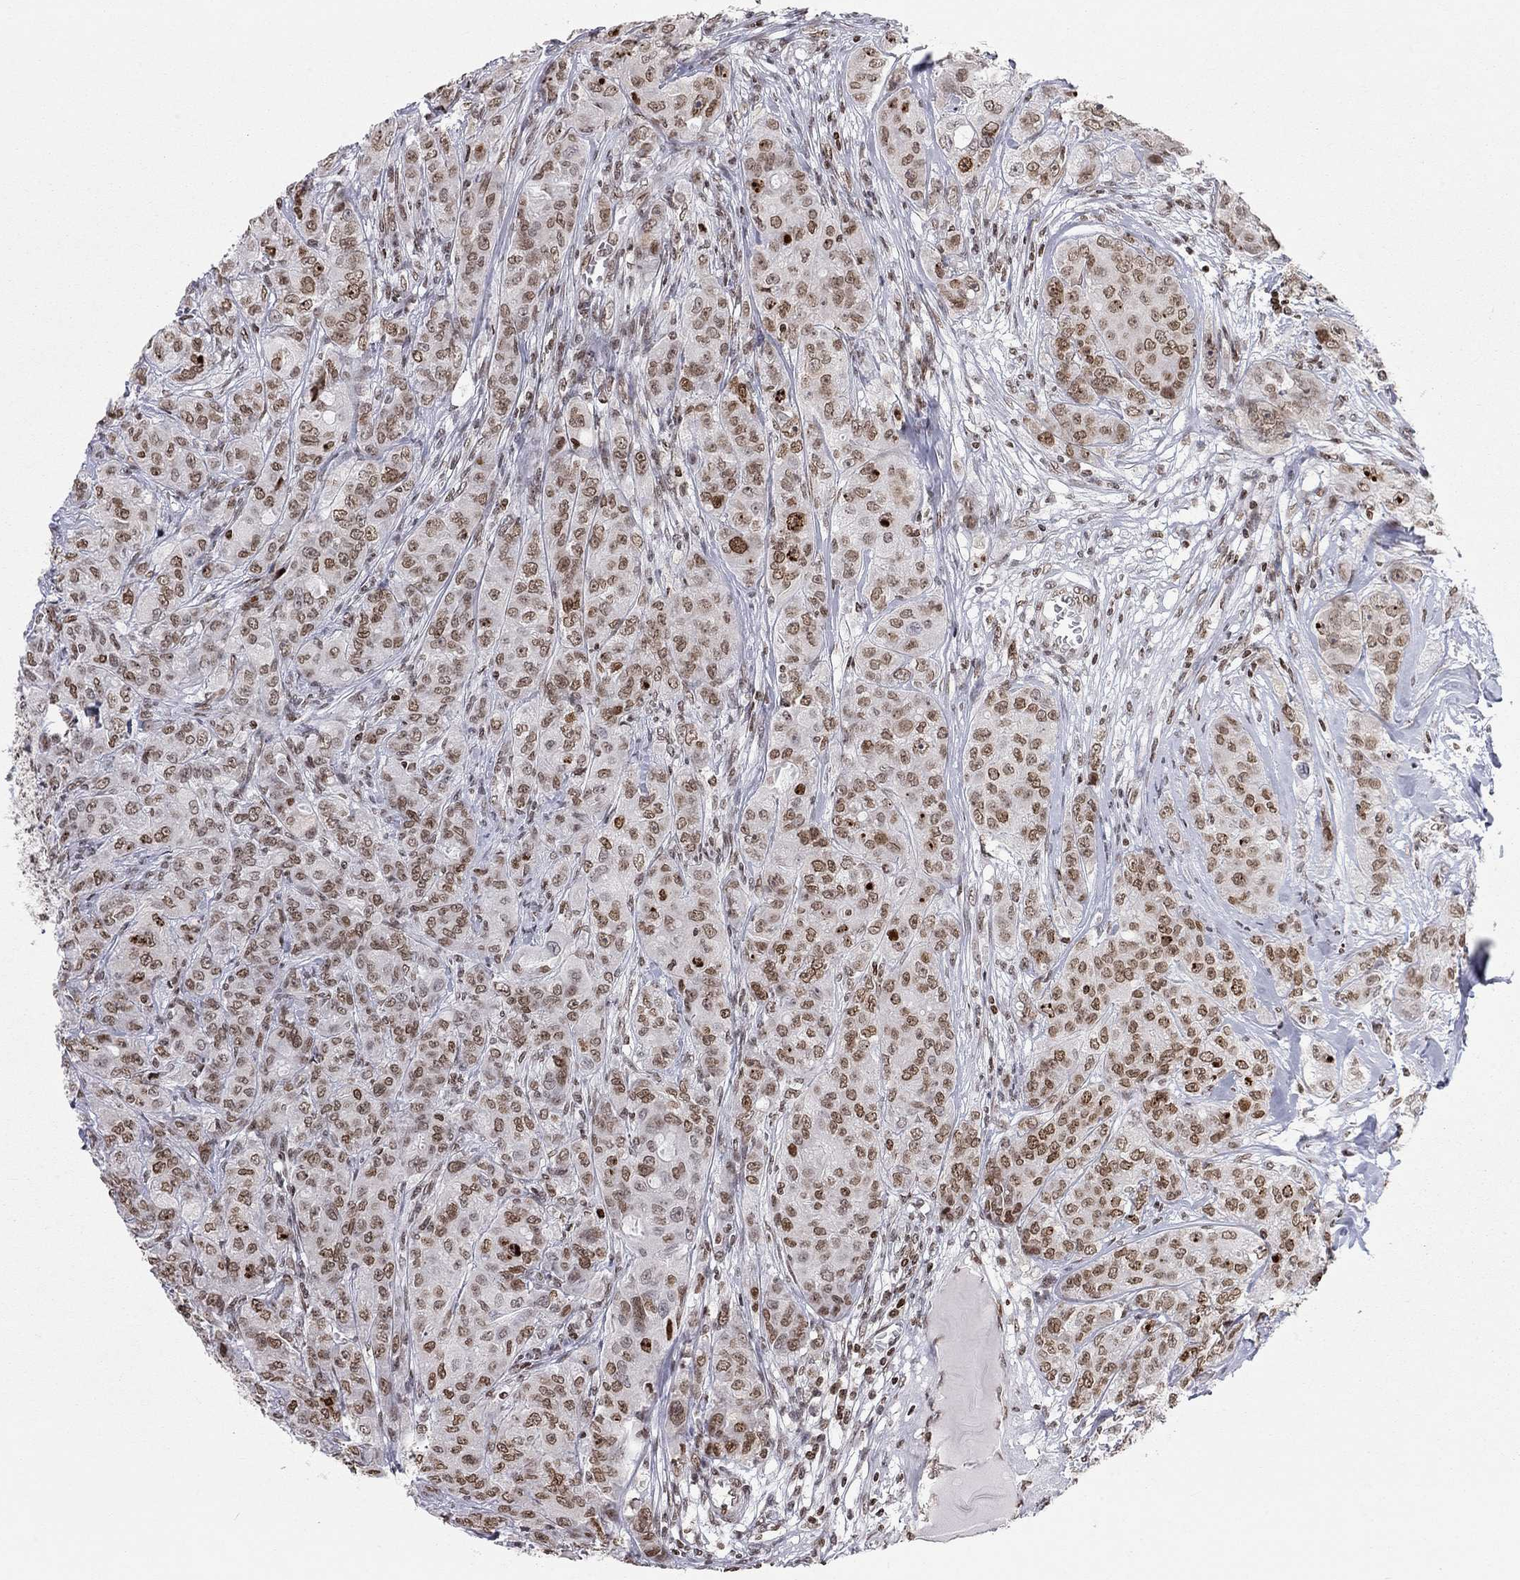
{"staining": {"intensity": "moderate", "quantity": ">75%", "location": "nuclear"}, "tissue": "breast cancer", "cell_type": "Tumor cells", "image_type": "cancer", "snomed": [{"axis": "morphology", "description": "Duct carcinoma"}, {"axis": "topography", "description": "Breast"}], "caption": "This histopathology image exhibits immunohistochemistry staining of breast infiltrating ductal carcinoma, with medium moderate nuclear staining in about >75% of tumor cells.", "gene": "H2AX", "patient": {"sex": "female", "age": 43}}